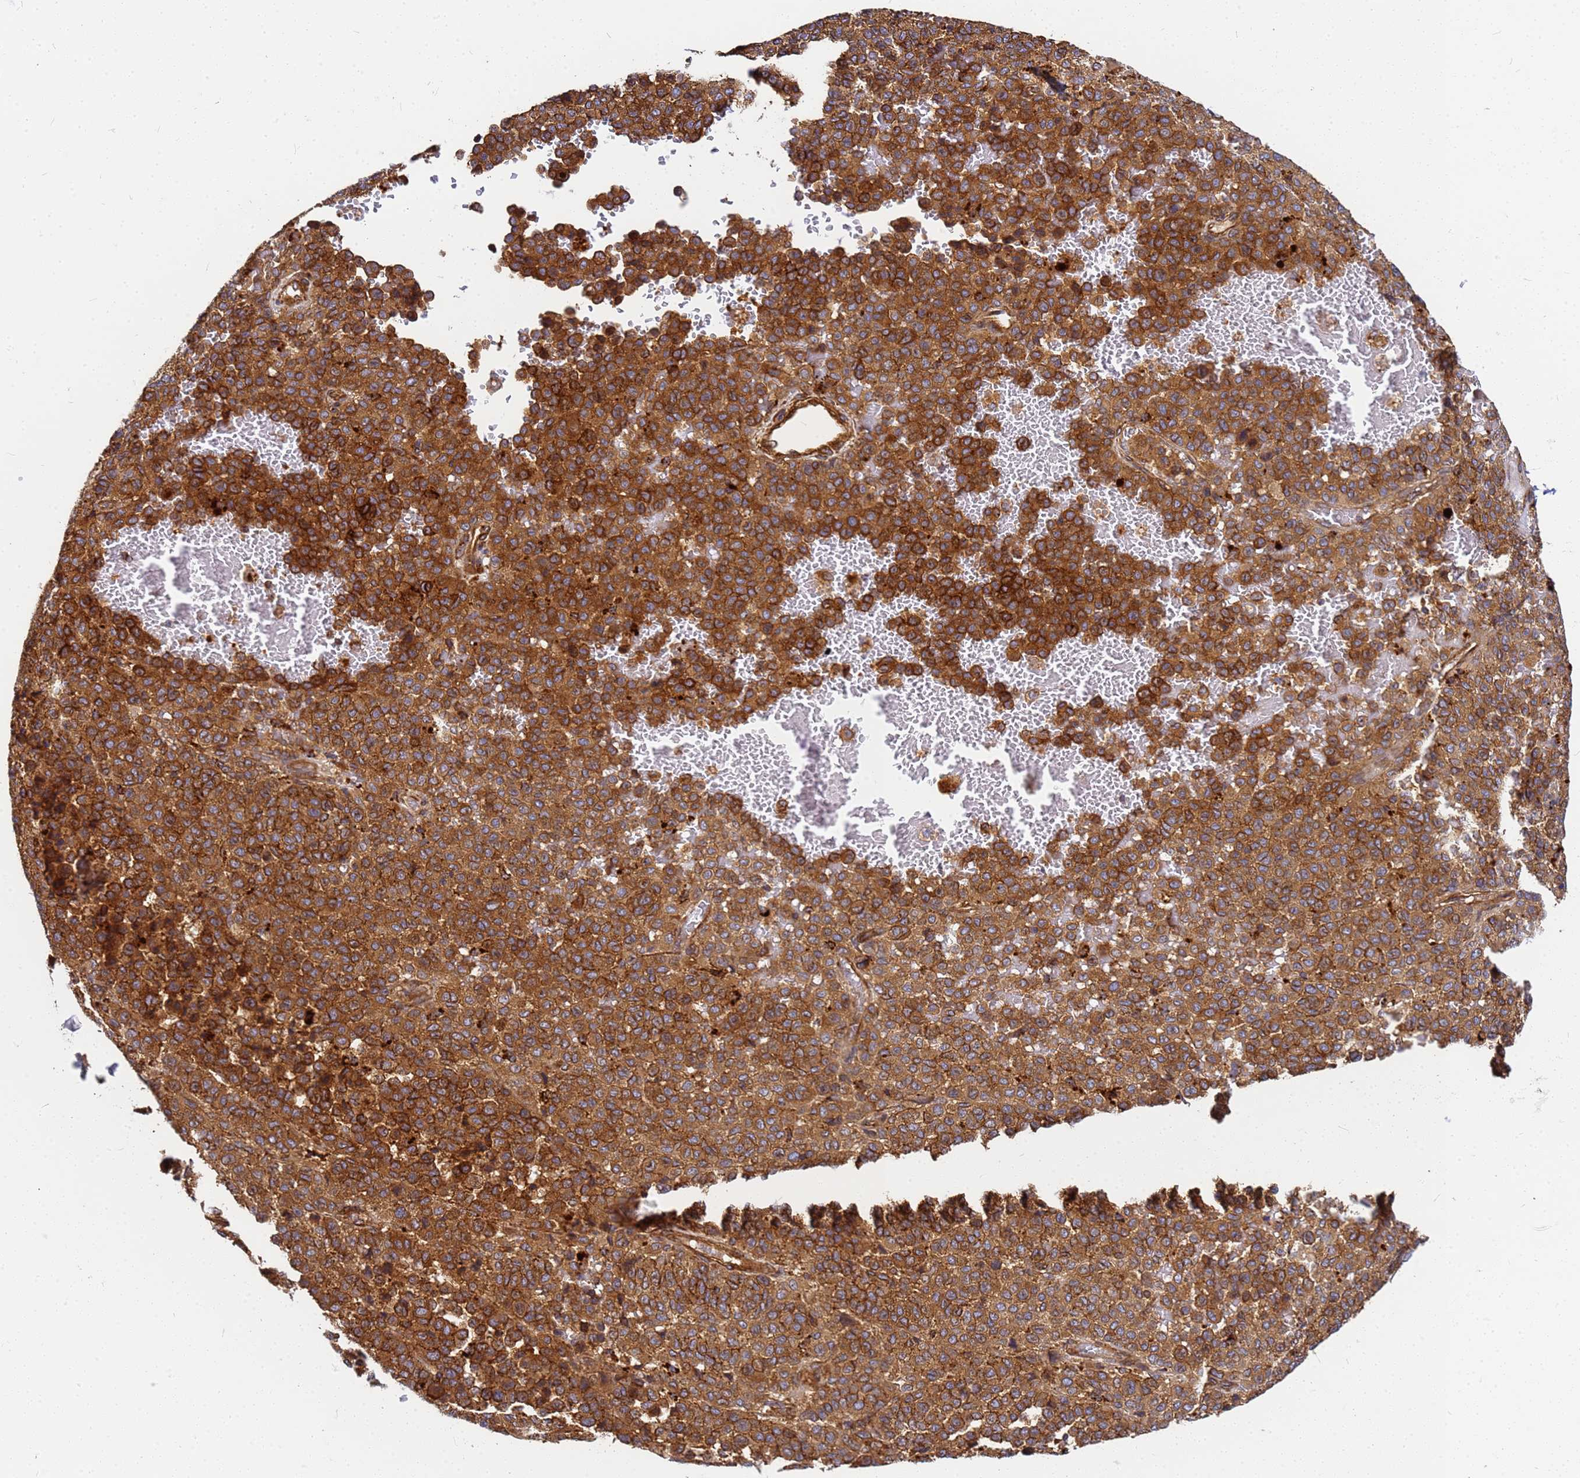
{"staining": {"intensity": "moderate", "quantity": ">75%", "location": "cytoplasmic/membranous"}, "tissue": "melanoma", "cell_type": "Tumor cells", "image_type": "cancer", "snomed": [{"axis": "morphology", "description": "Malignant melanoma, Metastatic site"}, {"axis": "topography", "description": "Pancreas"}], "caption": "Melanoma stained with a brown dye reveals moderate cytoplasmic/membranous positive expression in approximately >75% of tumor cells.", "gene": "C2CD5", "patient": {"sex": "female", "age": 30}}